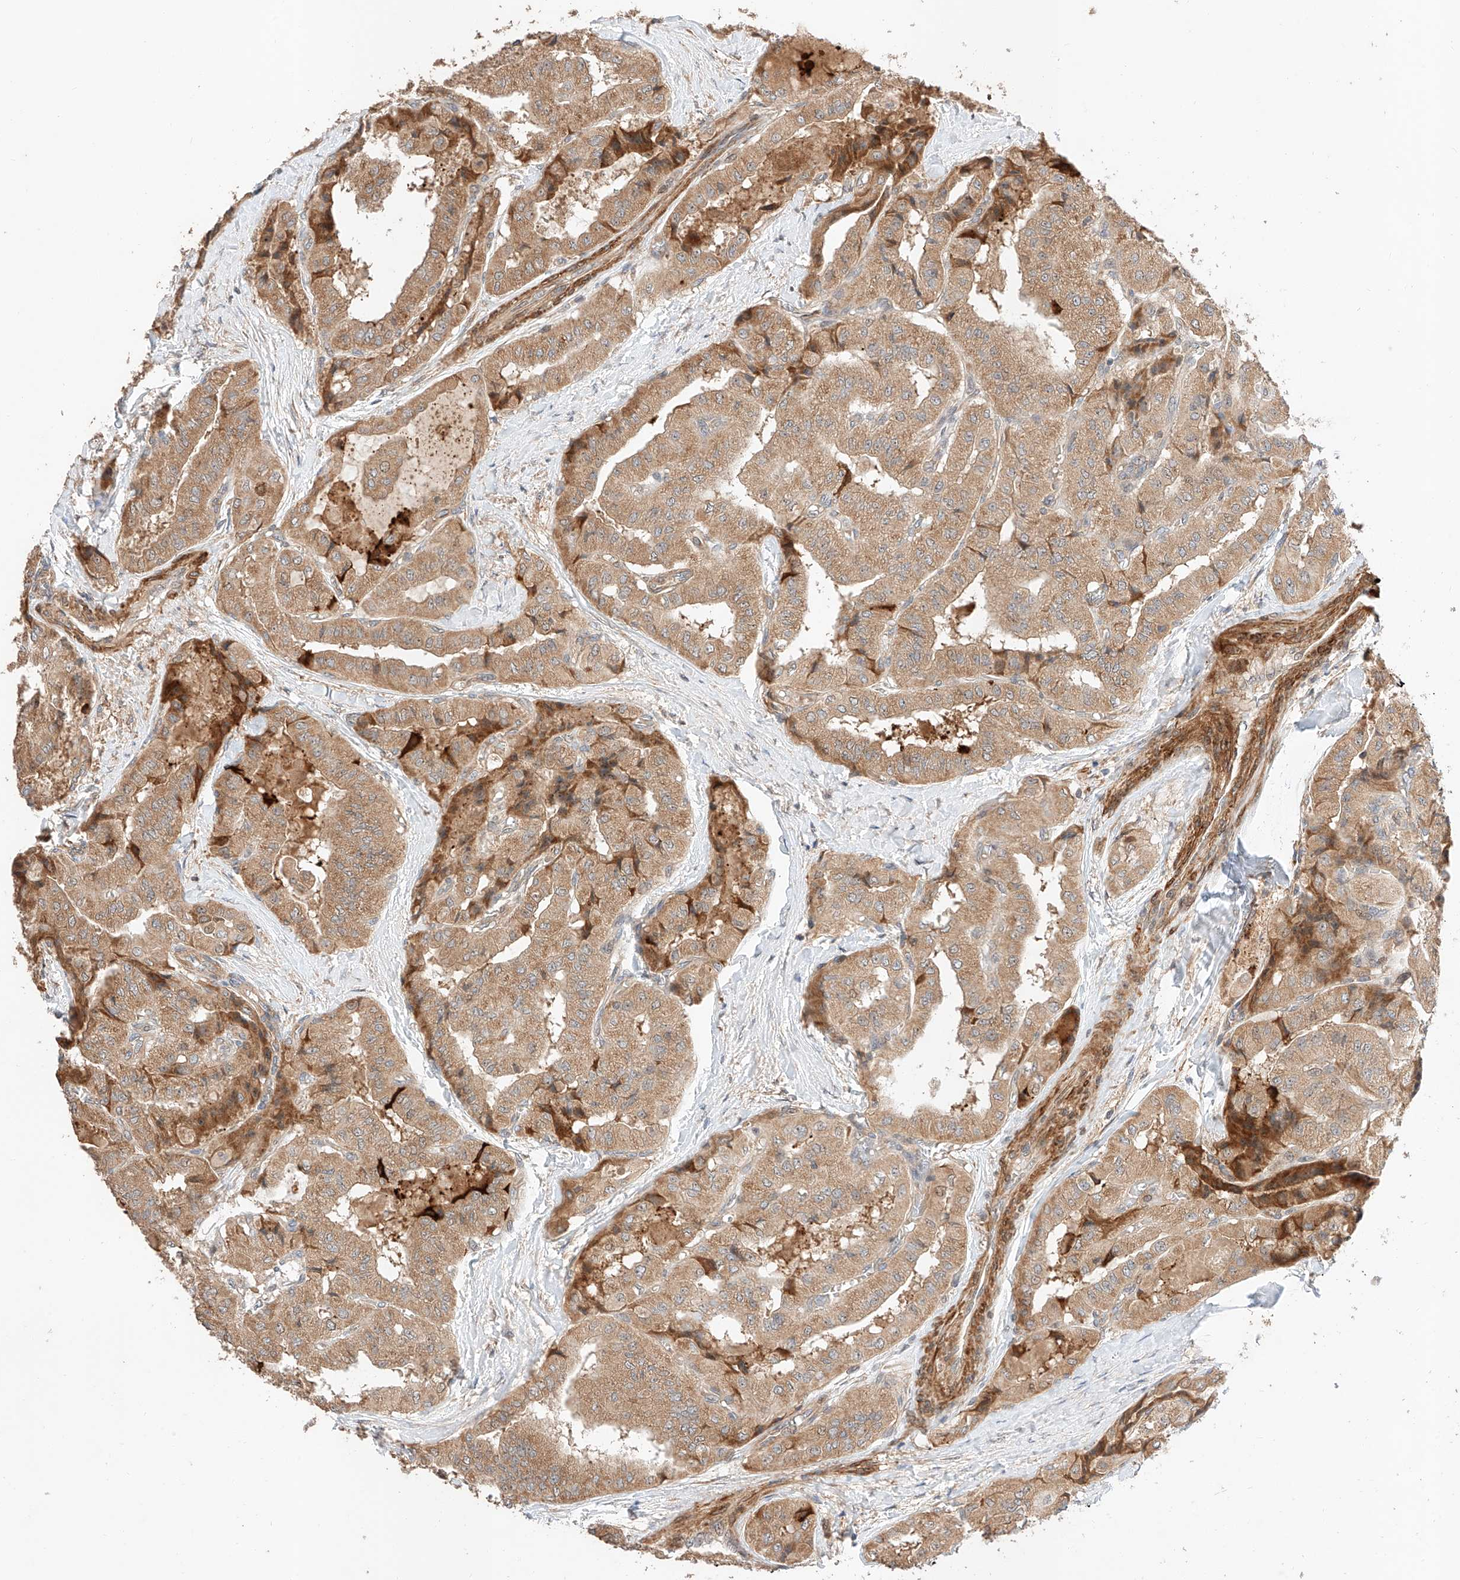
{"staining": {"intensity": "moderate", "quantity": ">75%", "location": "cytoplasmic/membranous"}, "tissue": "thyroid cancer", "cell_type": "Tumor cells", "image_type": "cancer", "snomed": [{"axis": "morphology", "description": "Papillary adenocarcinoma, NOS"}, {"axis": "topography", "description": "Thyroid gland"}], "caption": "This histopathology image reveals thyroid cancer stained with IHC to label a protein in brown. The cytoplasmic/membranous of tumor cells show moderate positivity for the protein. Nuclei are counter-stained blue.", "gene": "RAB23", "patient": {"sex": "female", "age": 59}}